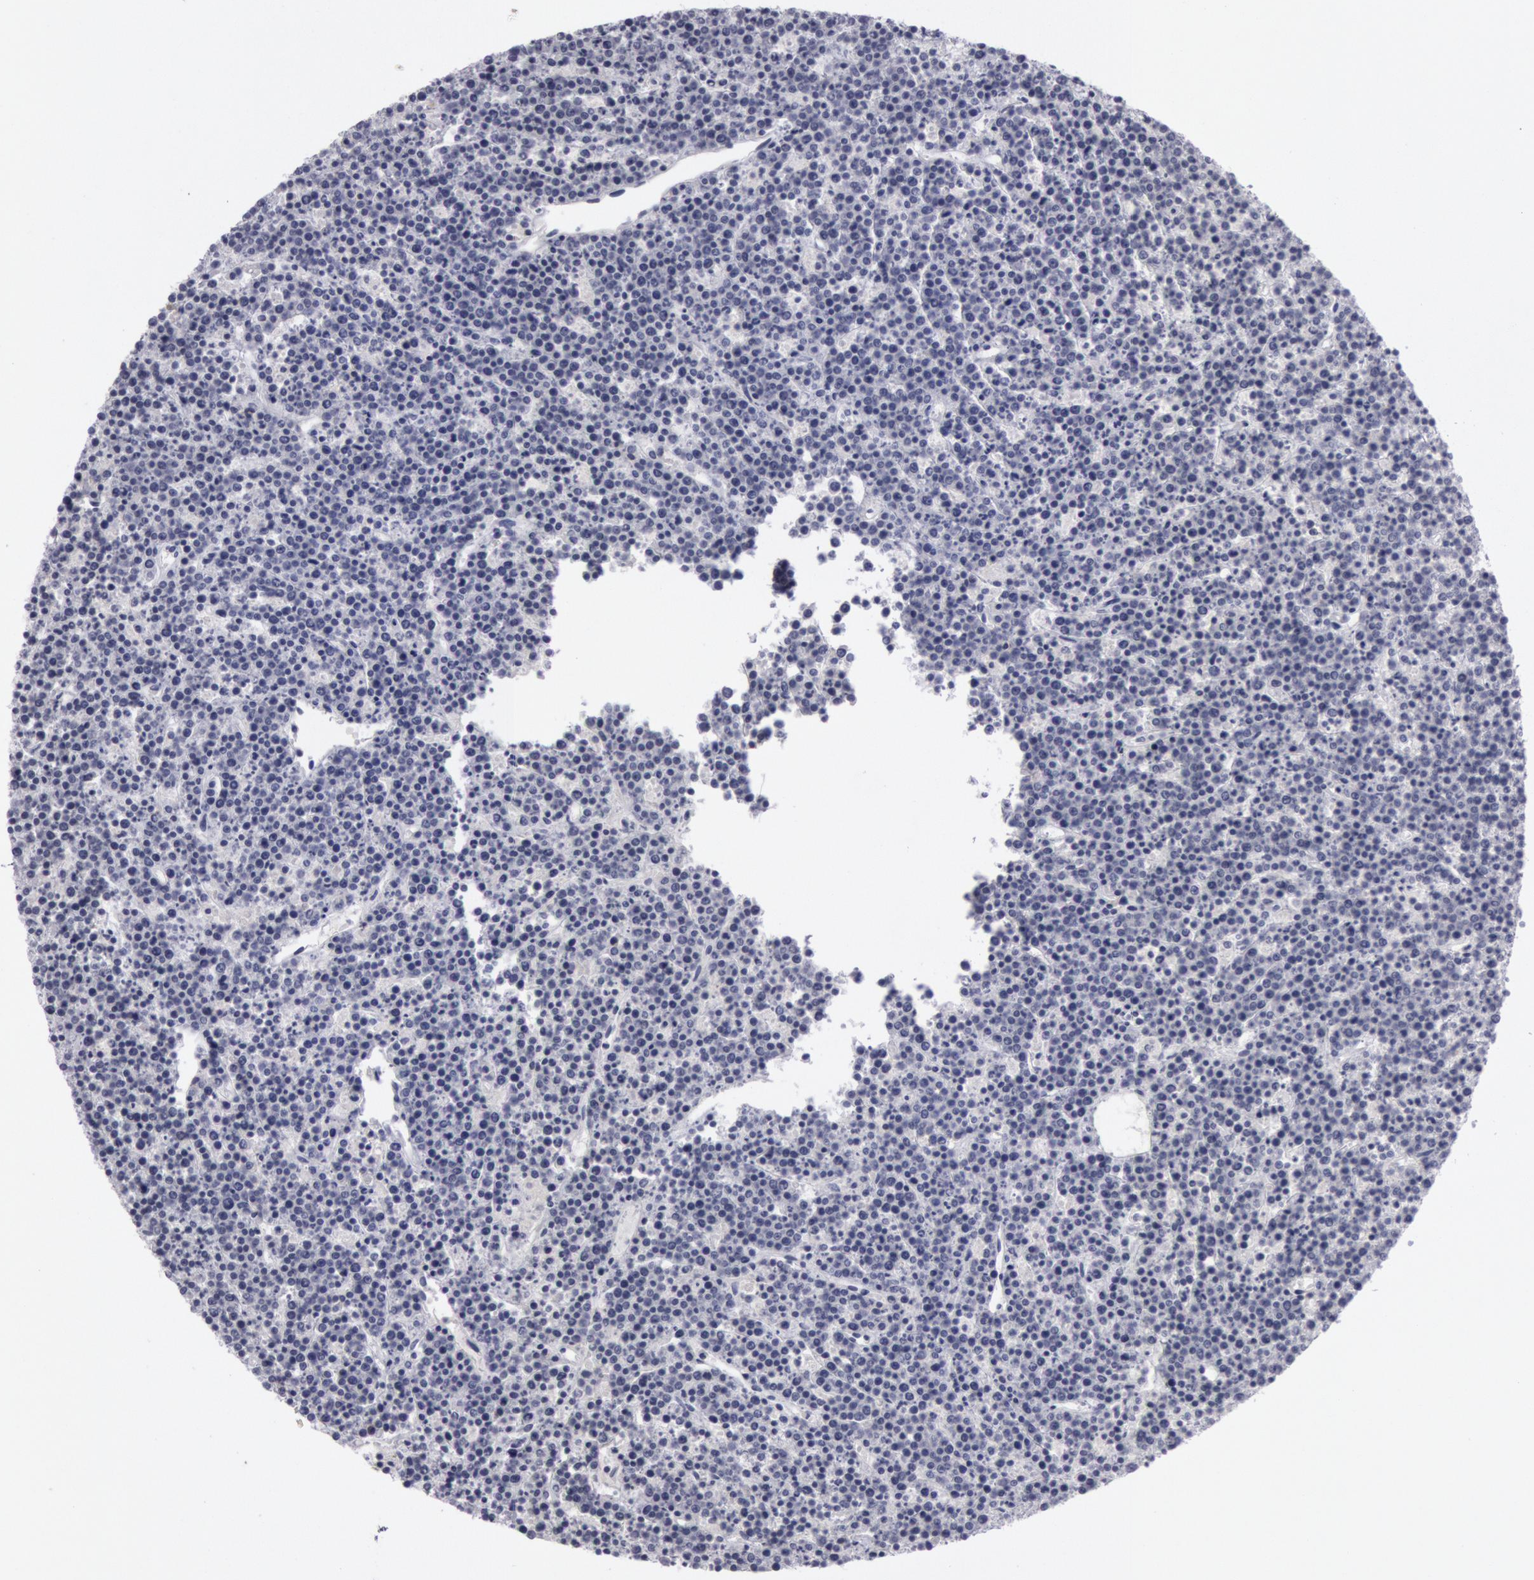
{"staining": {"intensity": "negative", "quantity": "none", "location": "none"}, "tissue": "lymphoma", "cell_type": "Tumor cells", "image_type": "cancer", "snomed": [{"axis": "morphology", "description": "Malignant lymphoma, non-Hodgkin's type, High grade"}, {"axis": "topography", "description": "Ovary"}], "caption": "This is a micrograph of immunohistochemistry staining of high-grade malignant lymphoma, non-Hodgkin's type, which shows no staining in tumor cells.", "gene": "KRT16", "patient": {"sex": "female", "age": 56}}